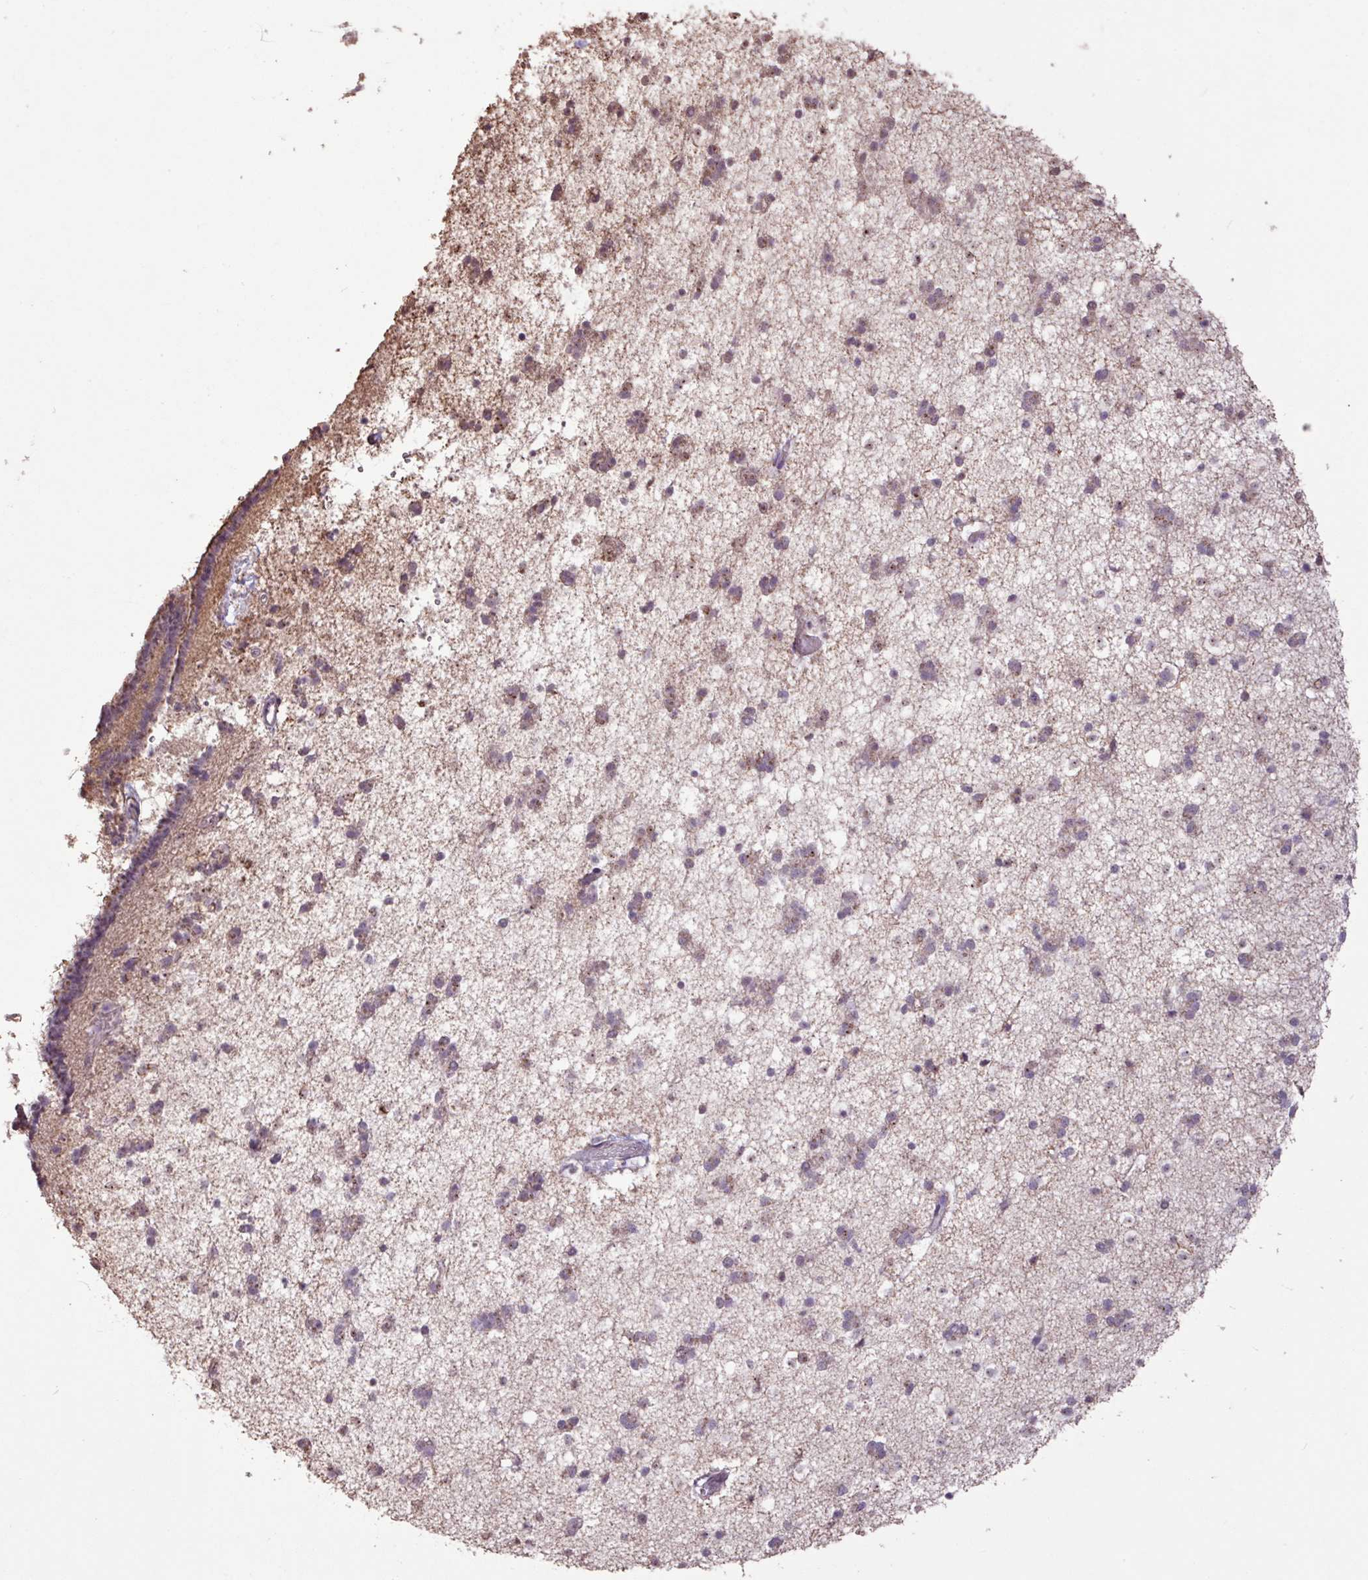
{"staining": {"intensity": "weak", "quantity": "25%-75%", "location": "cytoplasmic/membranous,nuclear"}, "tissue": "caudate", "cell_type": "Glial cells", "image_type": "normal", "snomed": [{"axis": "morphology", "description": "Normal tissue, NOS"}, {"axis": "topography", "description": "Lateral ventricle wall"}], "caption": "Caudate stained for a protein (brown) shows weak cytoplasmic/membranous,nuclear positive expression in about 25%-75% of glial cells.", "gene": "L3MBTL3", "patient": {"sex": "male", "age": 37}}